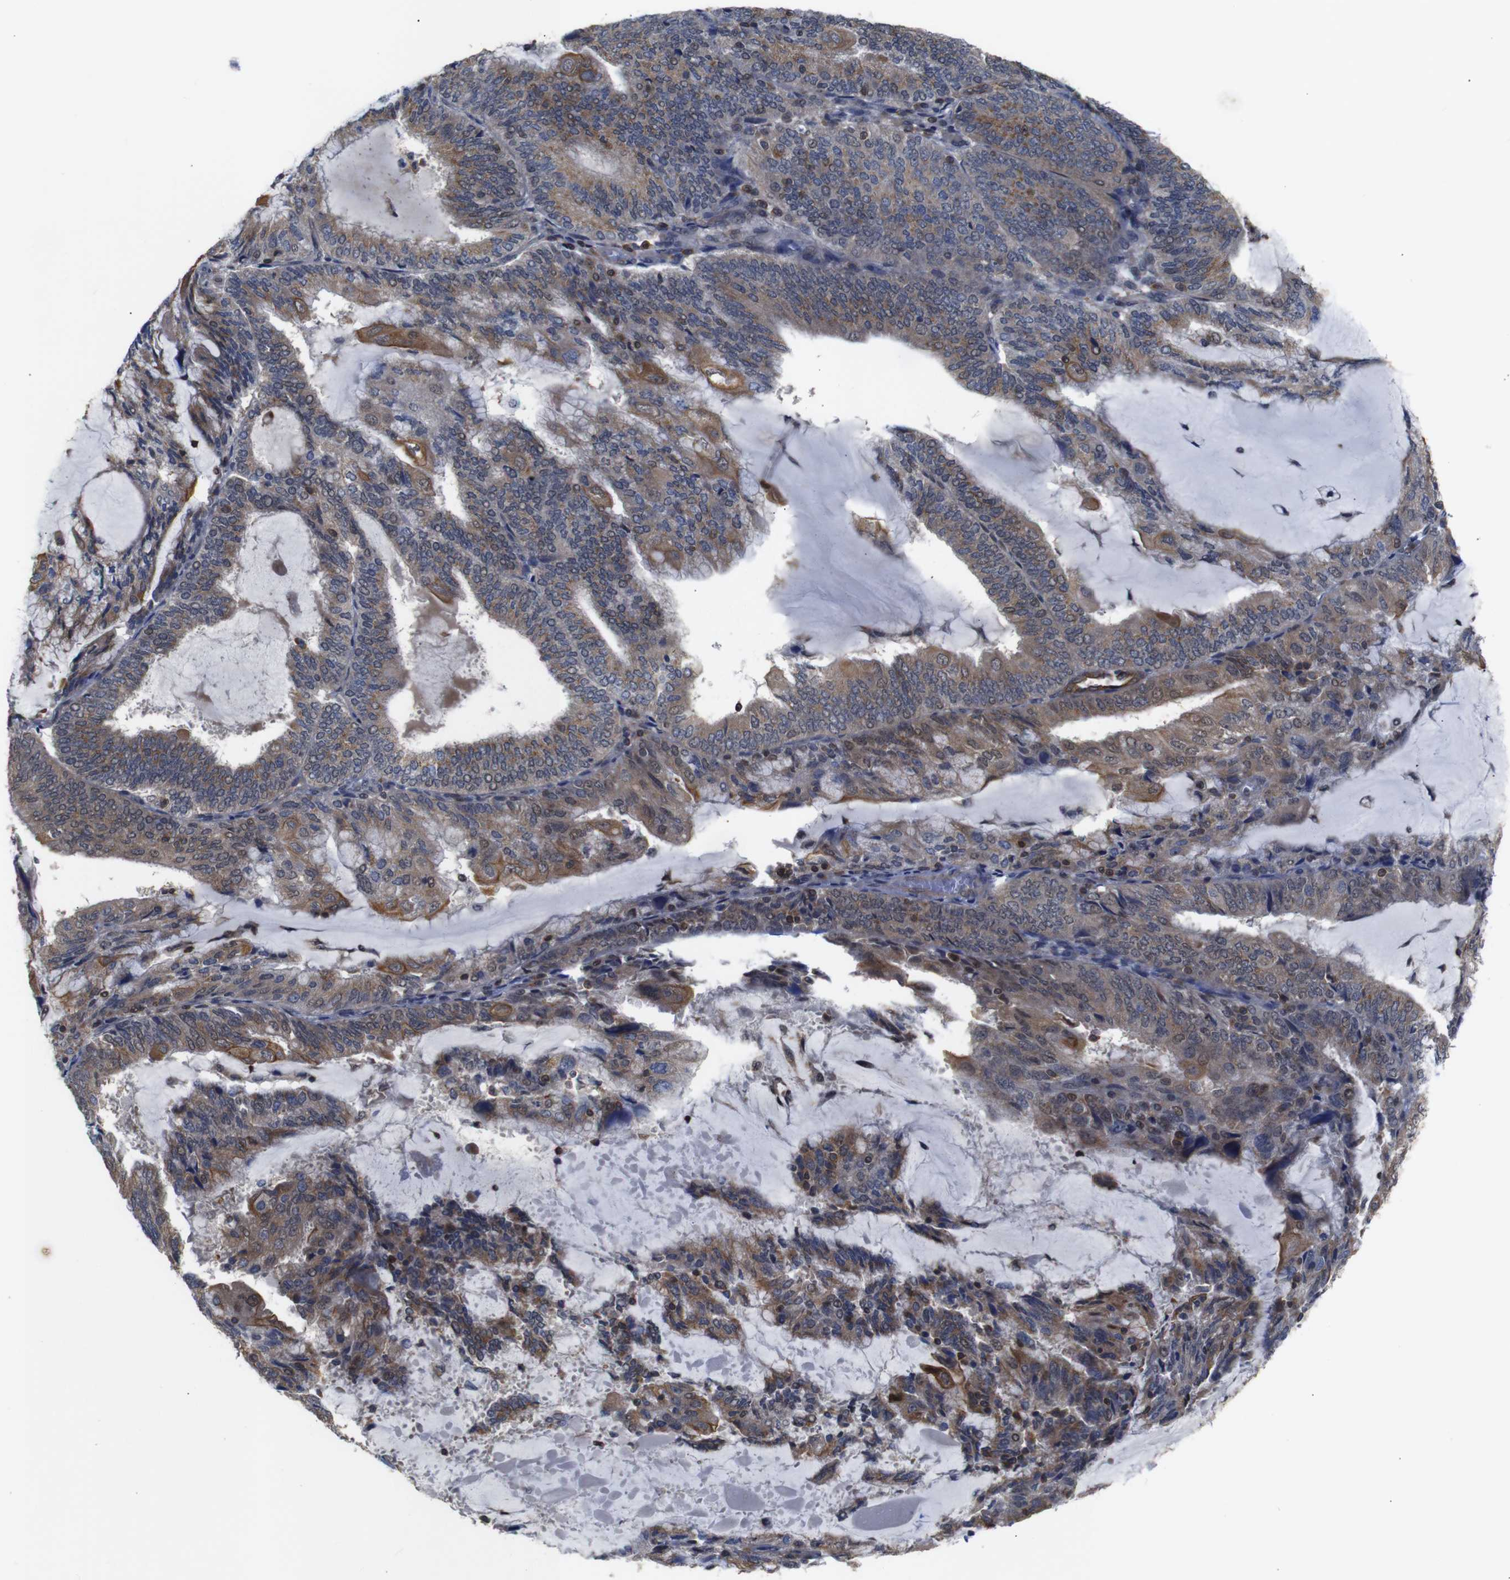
{"staining": {"intensity": "moderate", "quantity": ">75%", "location": "cytoplasmic/membranous"}, "tissue": "endometrial cancer", "cell_type": "Tumor cells", "image_type": "cancer", "snomed": [{"axis": "morphology", "description": "Adenocarcinoma, NOS"}, {"axis": "topography", "description": "Endometrium"}], "caption": "Immunohistochemical staining of adenocarcinoma (endometrial) shows moderate cytoplasmic/membranous protein positivity in about >75% of tumor cells. The staining is performed using DAB (3,3'-diaminobenzidine) brown chromogen to label protein expression. The nuclei are counter-stained blue using hematoxylin.", "gene": "BRWD3", "patient": {"sex": "female", "age": 81}}